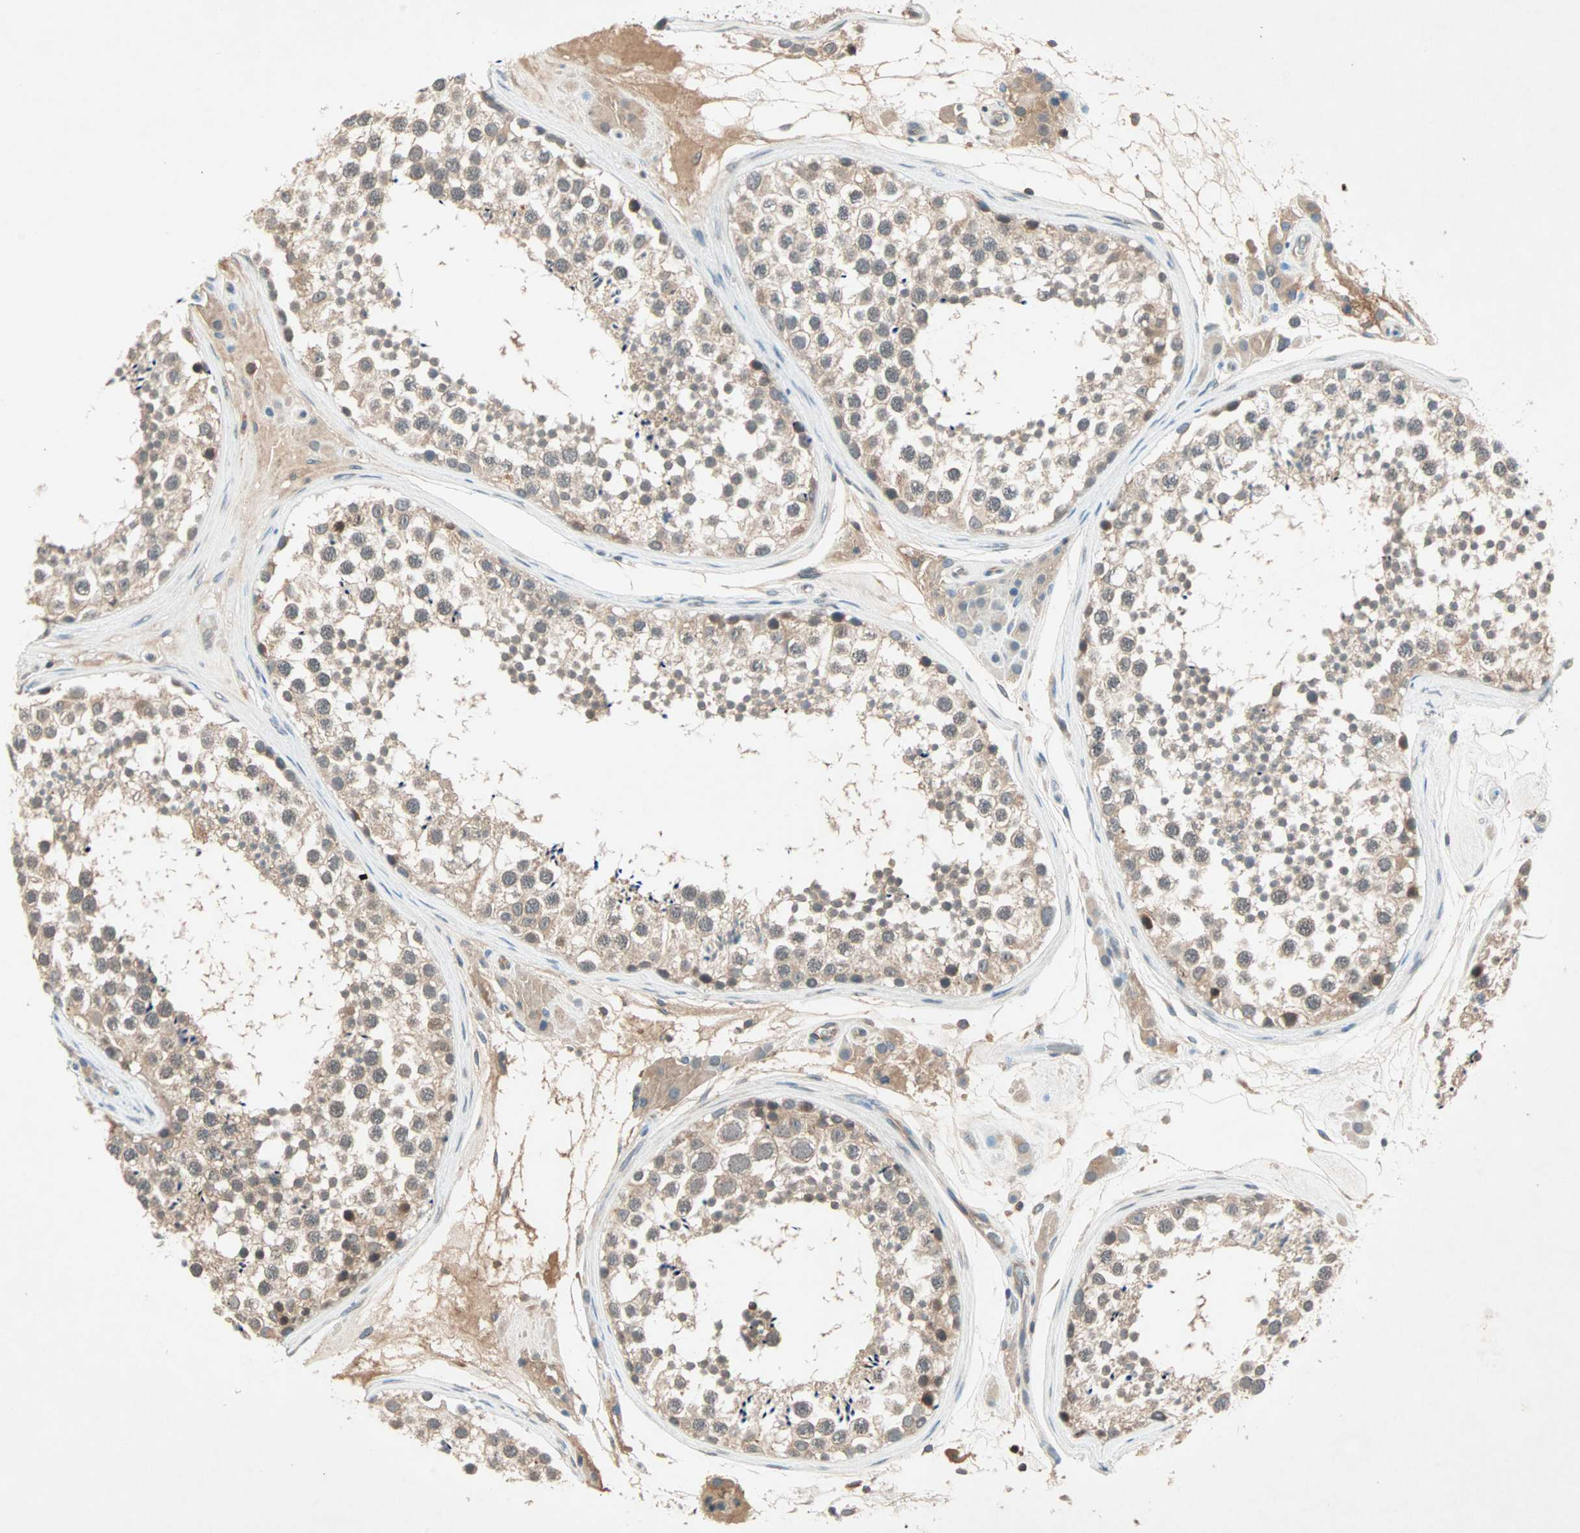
{"staining": {"intensity": "weak", "quantity": ">75%", "location": "cytoplasmic/membranous"}, "tissue": "testis", "cell_type": "Cells in seminiferous ducts", "image_type": "normal", "snomed": [{"axis": "morphology", "description": "Normal tissue, NOS"}, {"axis": "topography", "description": "Testis"}], "caption": "Normal testis reveals weak cytoplasmic/membranous staining in about >75% of cells in seminiferous ducts (Brightfield microscopy of DAB IHC at high magnification)..", "gene": "TEC", "patient": {"sex": "male", "age": 46}}